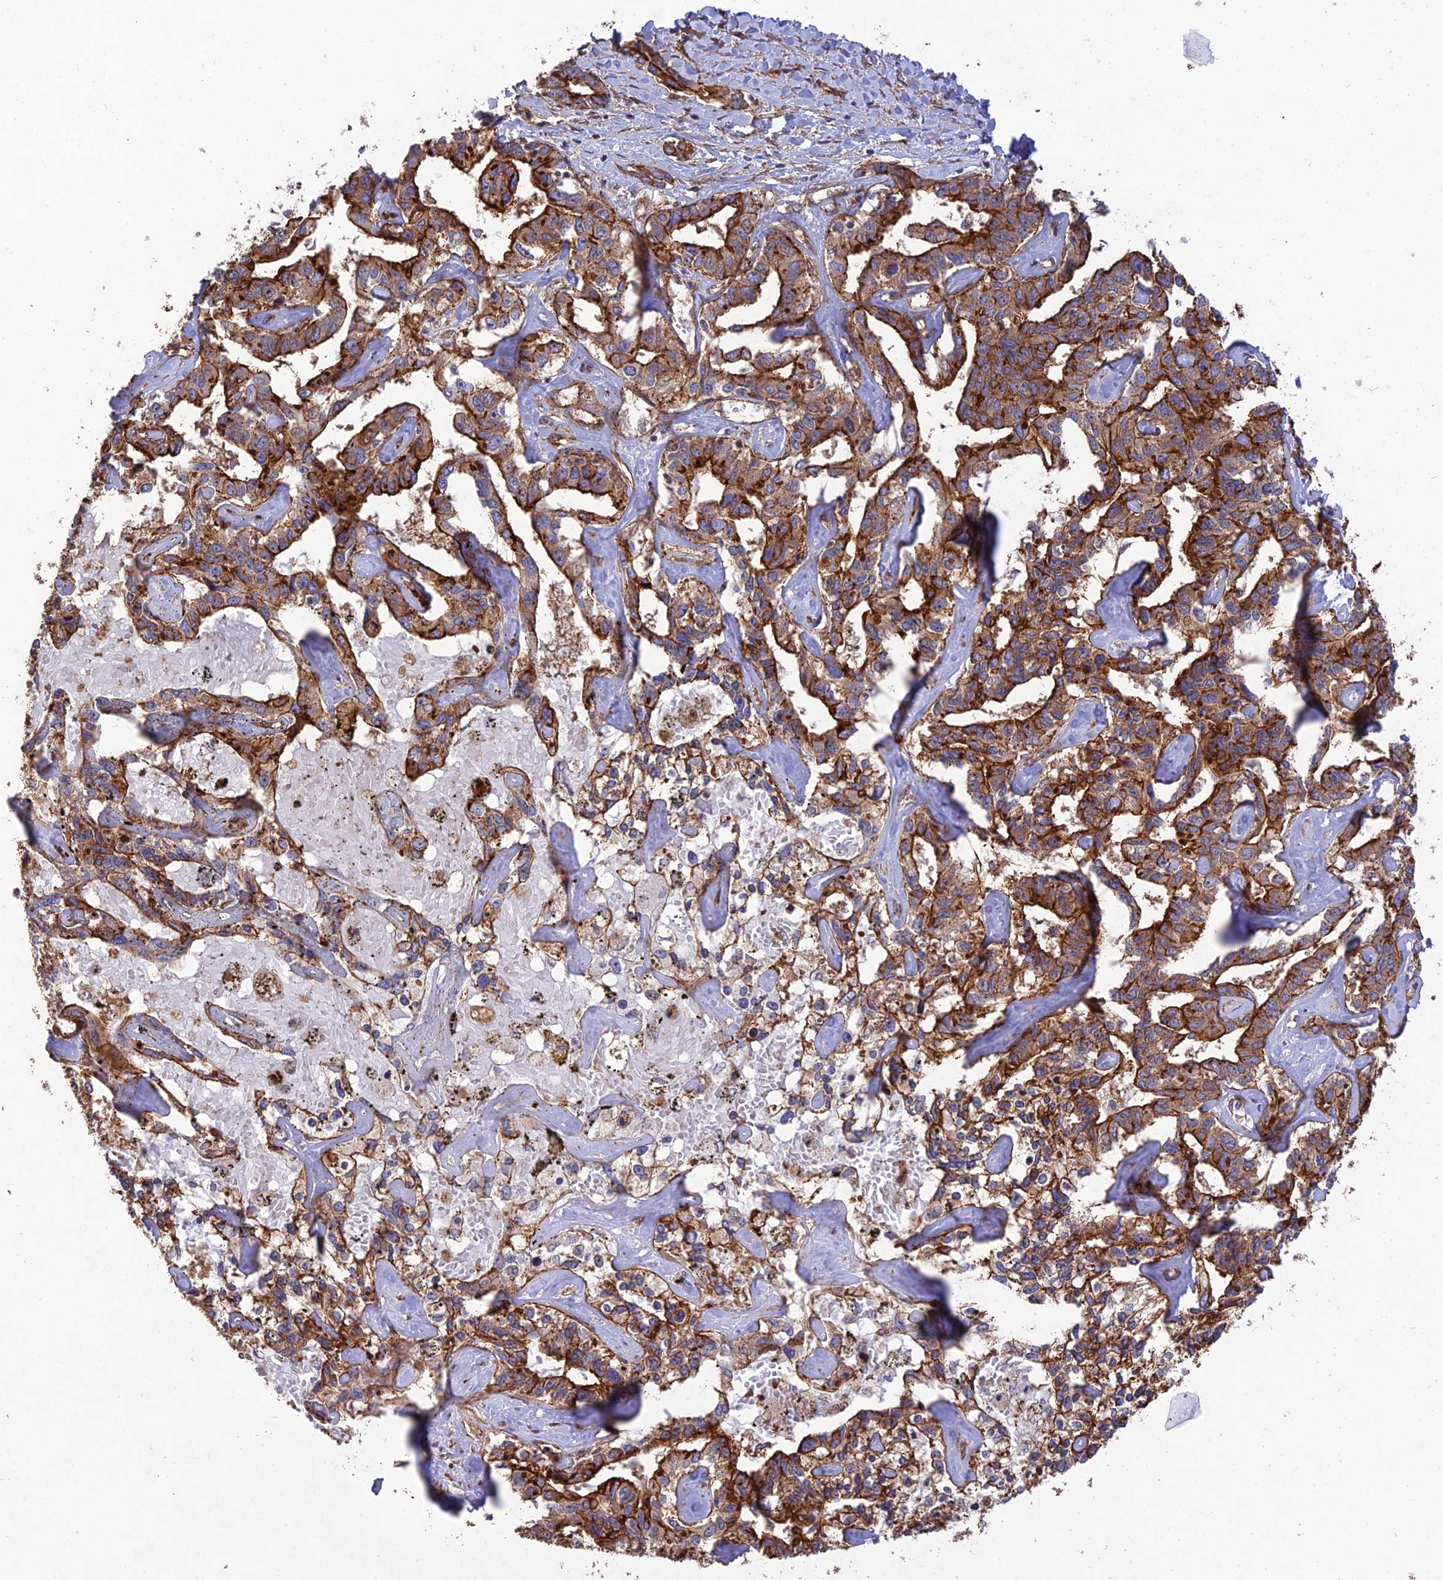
{"staining": {"intensity": "strong", "quantity": ">75%", "location": "cytoplasmic/membranous"}, "tissue": "liver cancer", "cell_type": "Tumor cells", "image_type": "cancer", "snomed": [{"axis": "morphology", "description": "Cholangiocarcinoma"}, {"axis": "topography", "description": "Liver"}], "caption": "Cholangiocarcinoma (liver) was stained to show a protein in brown. There is high levels of strong cytoplasmic/membranous expression in about >75% of tumor cells. (IHC, brightfield microscopy, high magnification).", "gene": "HOMER2", "patient": {"sex": "male", "age": 59}}